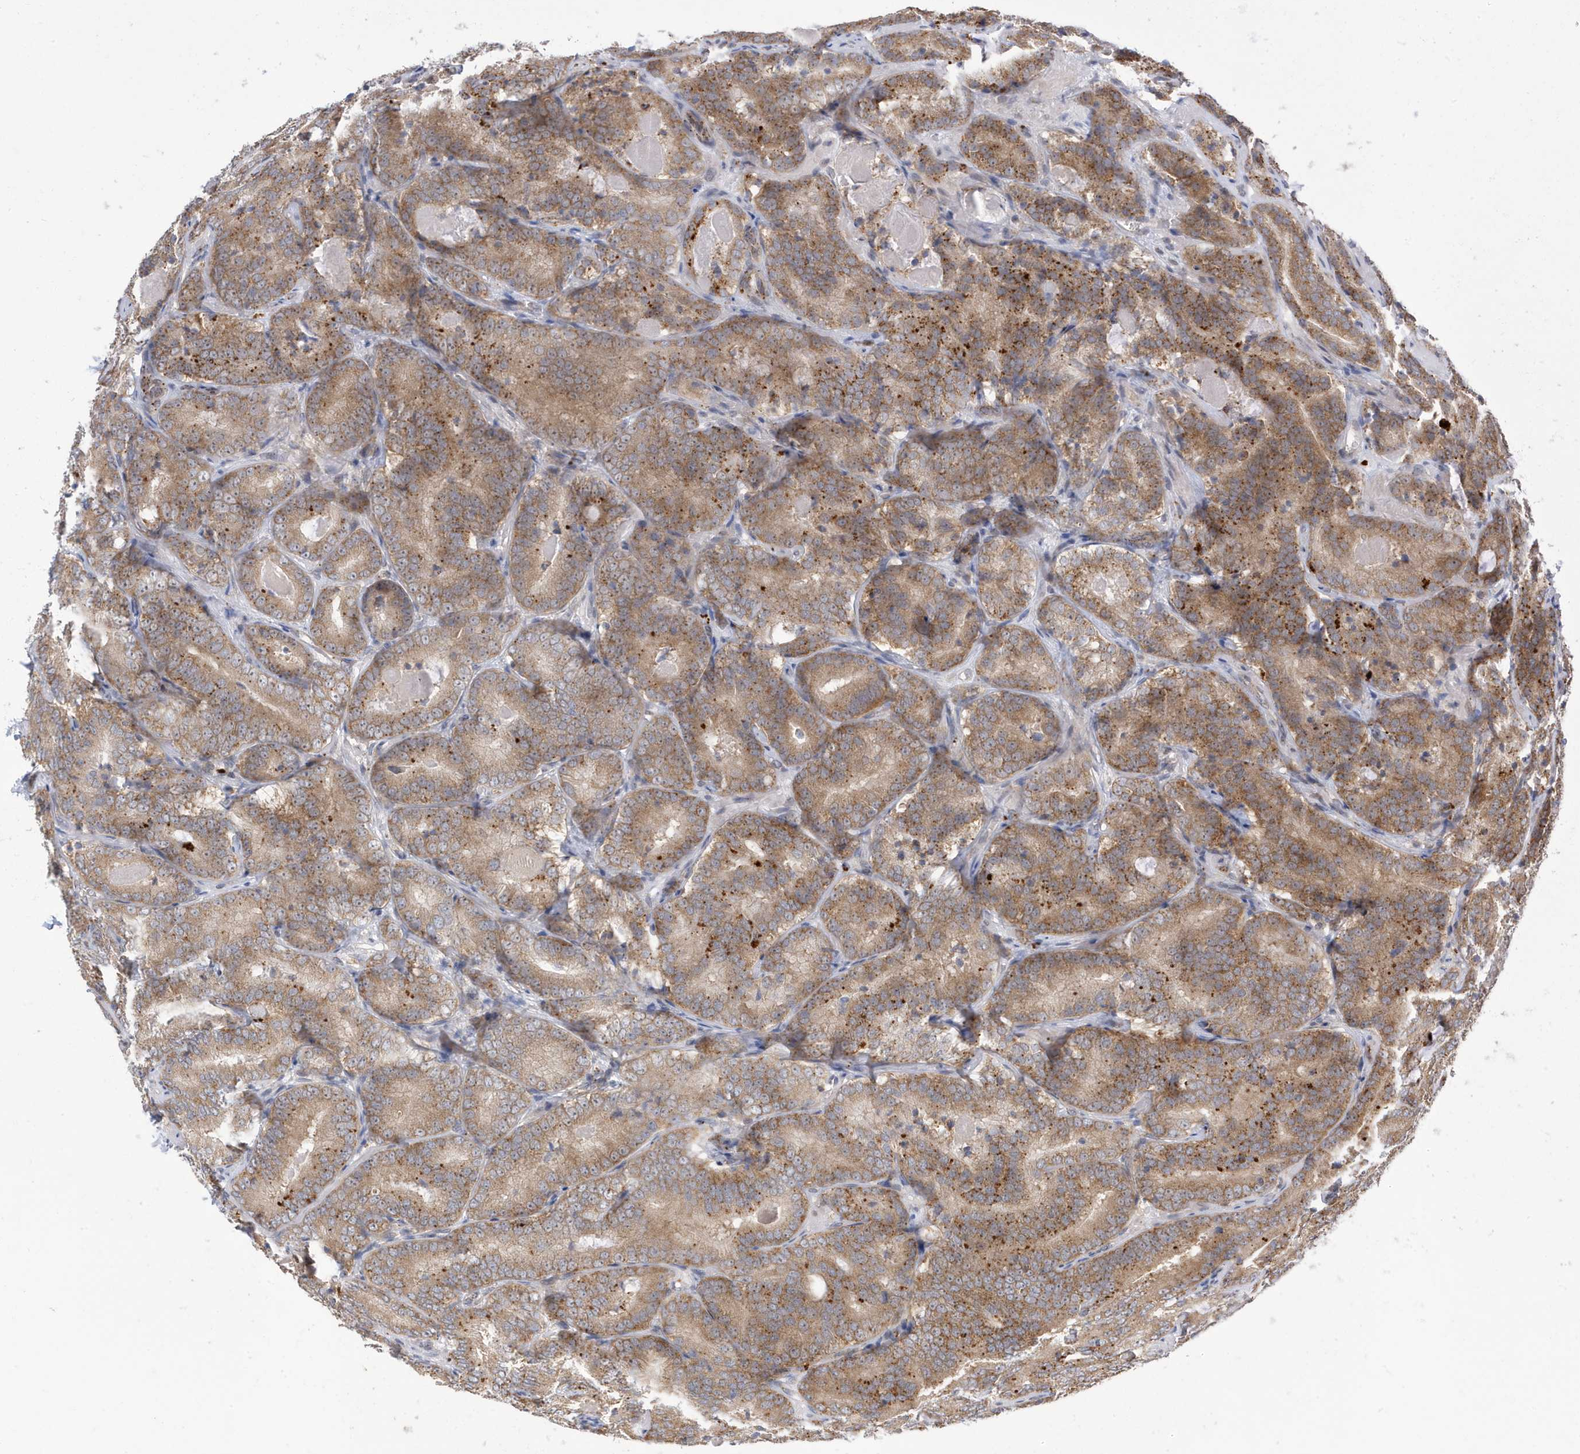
{"staining": {"intensity": "moderate", "quantity": ">75%", "location": "cytoplasmic/membranous"}, "tissue": "prostate cancer", "cell_type": "Tumor cells", "image_type": "cancer", "snomed": [{"axis": "morphology", "description": "Adenocarcinoma, High grade"}, {"axis": "topography", "description": "Prostate"}], "caption": "Protein staining by immunohistochemistry (IHC) shows moderate cytoplasmic/membranous expression in approximately >75% of tumor cells in prostate cancer.", "gene": "ZNF507", "patient": {"sex": "male", "age": 57}}